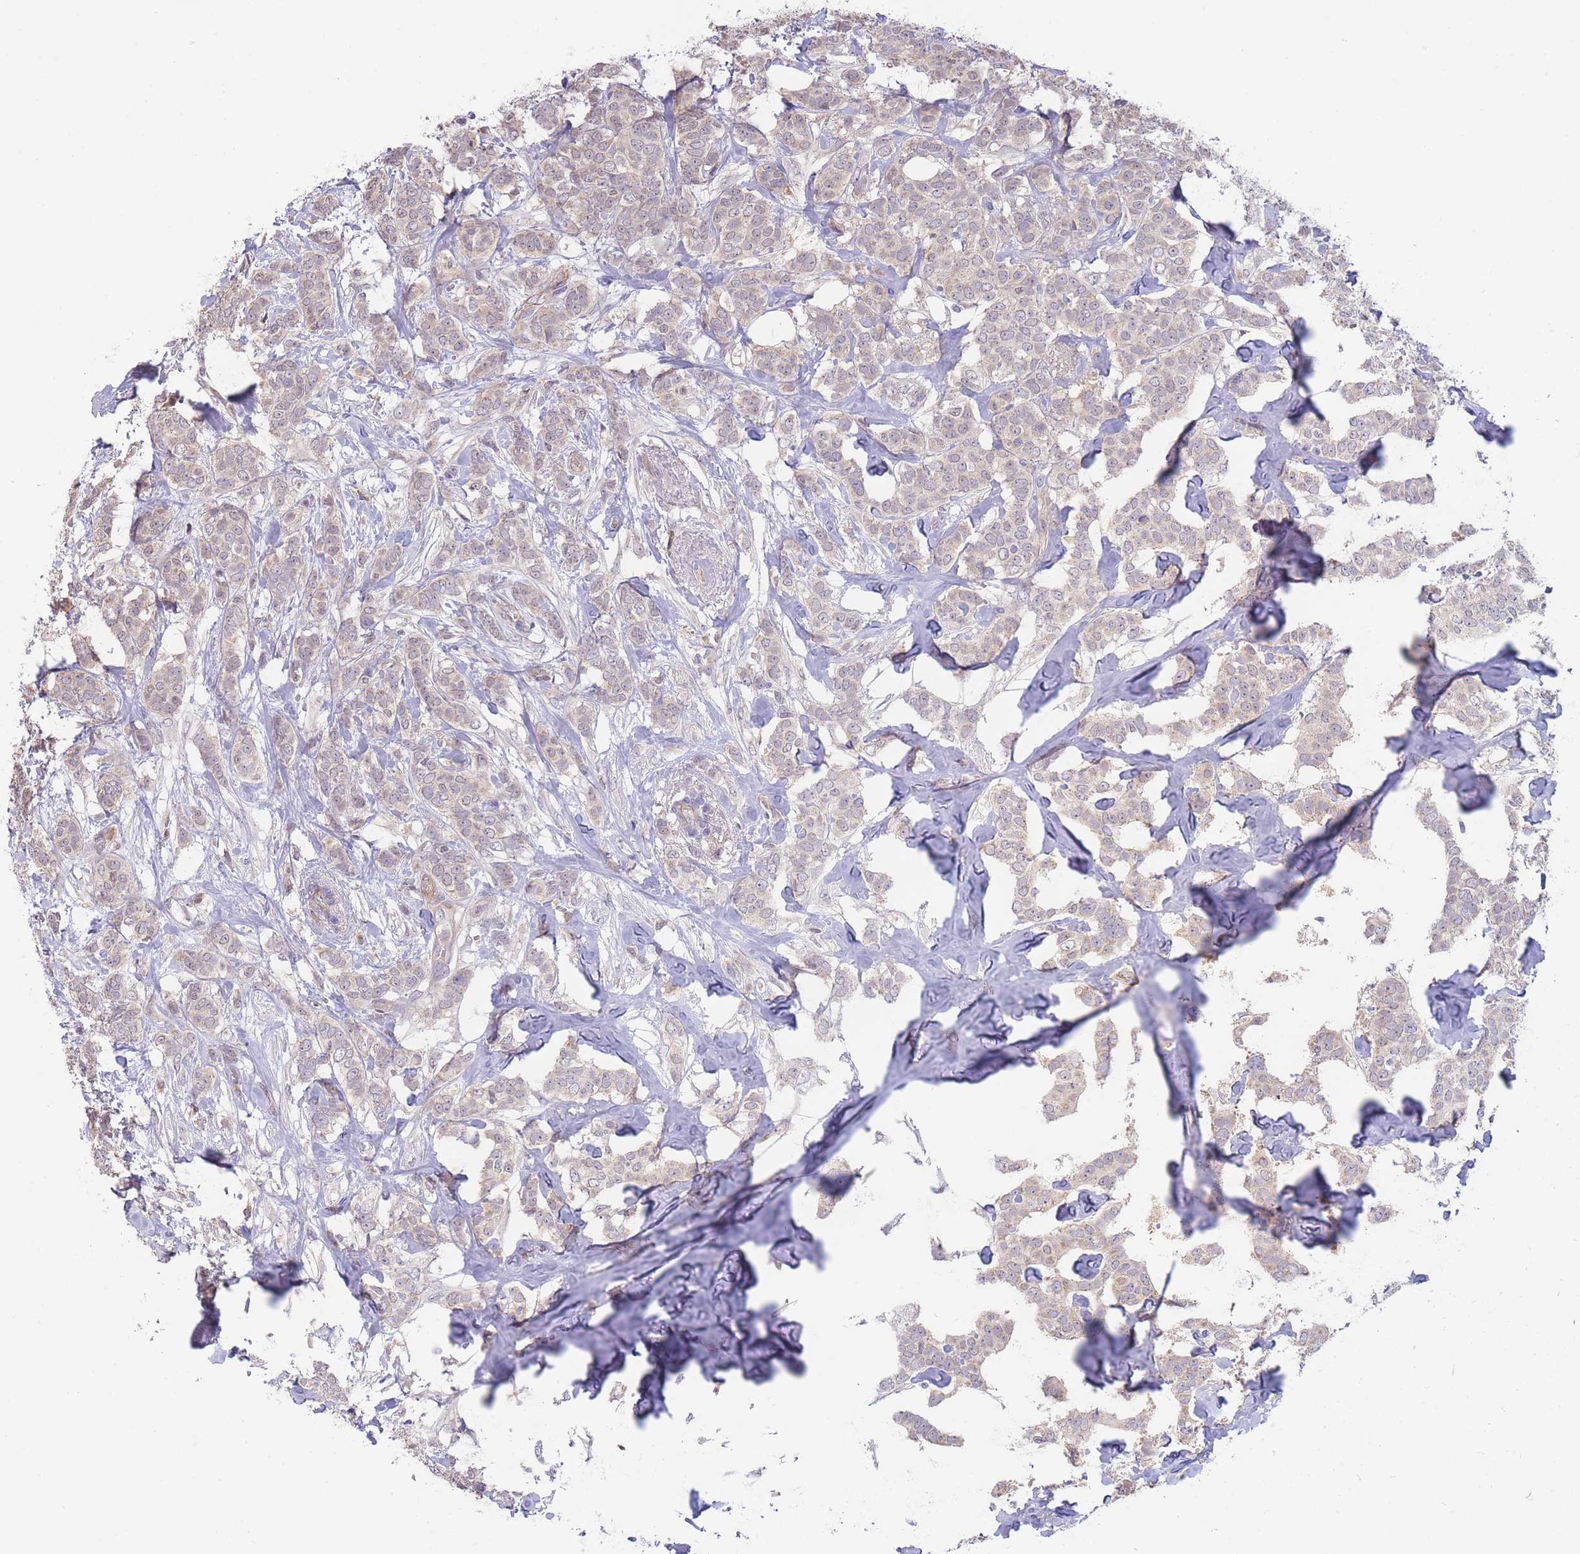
{"staining": {"intensity": "weak", "quantity": "<25%", "location": "cytoplasmic/membranous"}, "tissue": "breast cancer", "cell_type": "Tumor cells", "image_type": "cancer", "snomed": [{"axis": "morphology", "description": "Duct carcinoma"}, {"axis": "topography", "description": "Breast"}], "caption": "Immunohistochemistry (IHC) of breast intraductal carcinoma shows no expression in tumor cells. Nuclei are stained in blue.", "gene": "NDUFAF5", "patient": {"sex": "female", "age": 72}}